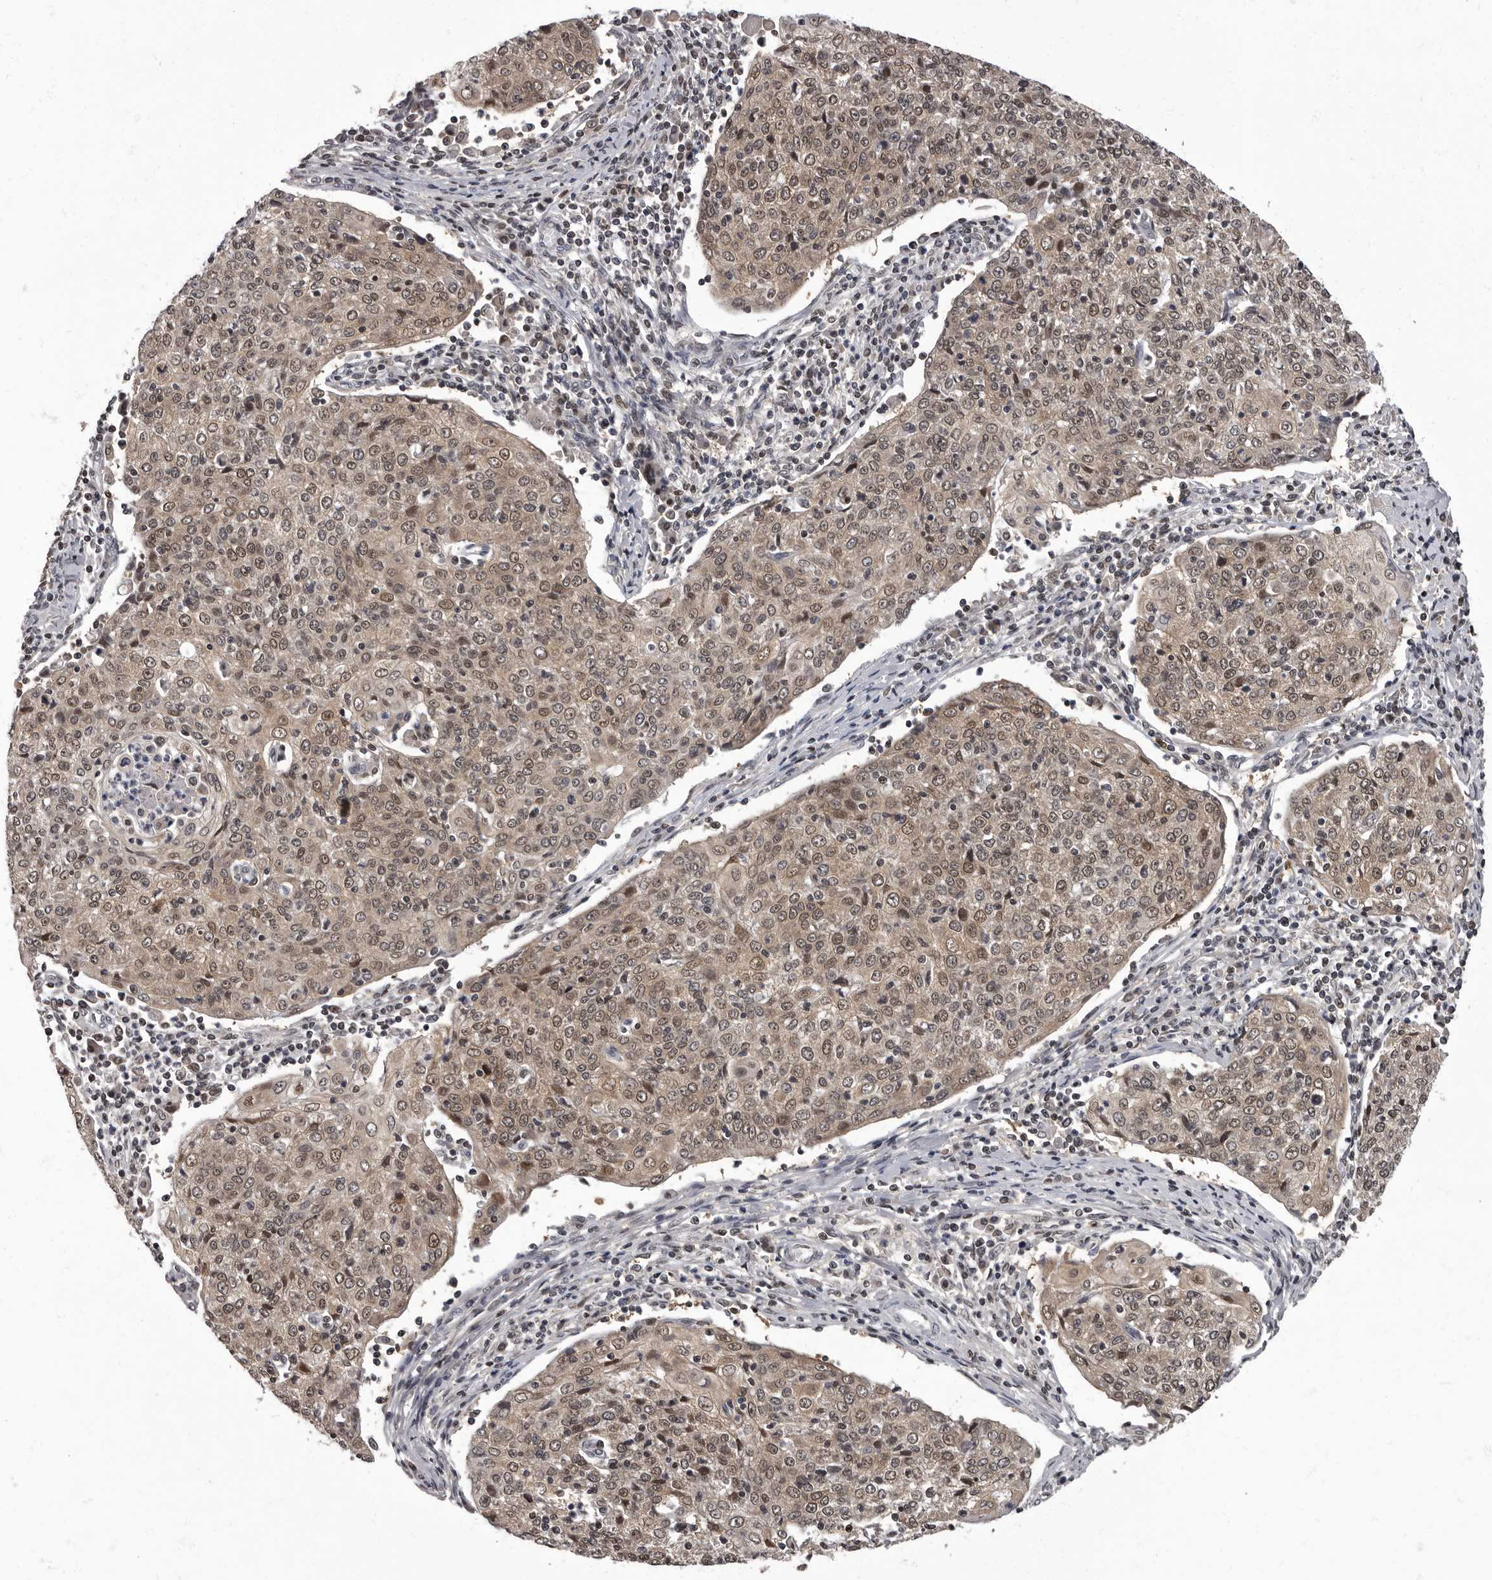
{"staining": {"intensity": "moderate", "quantity": ">75%", "location": "cytoplasmic/membranous,nuclear"}, "tissue": "cervical cancer", "cell_type": "Tumor cells", "image_type": "cancer", "snomed": [{"axis": "morphology", "description": "Squamous cell carcinoma, NOS"}, {"axis": "topography", "description": "Cervix"}], "caption": "Cervical squamous cell carcinoma stained with a protein marker reveals moderate staining in tumor cells.", "gene": "C1orf50", "patient": {"sex": "female", "age": 48}}